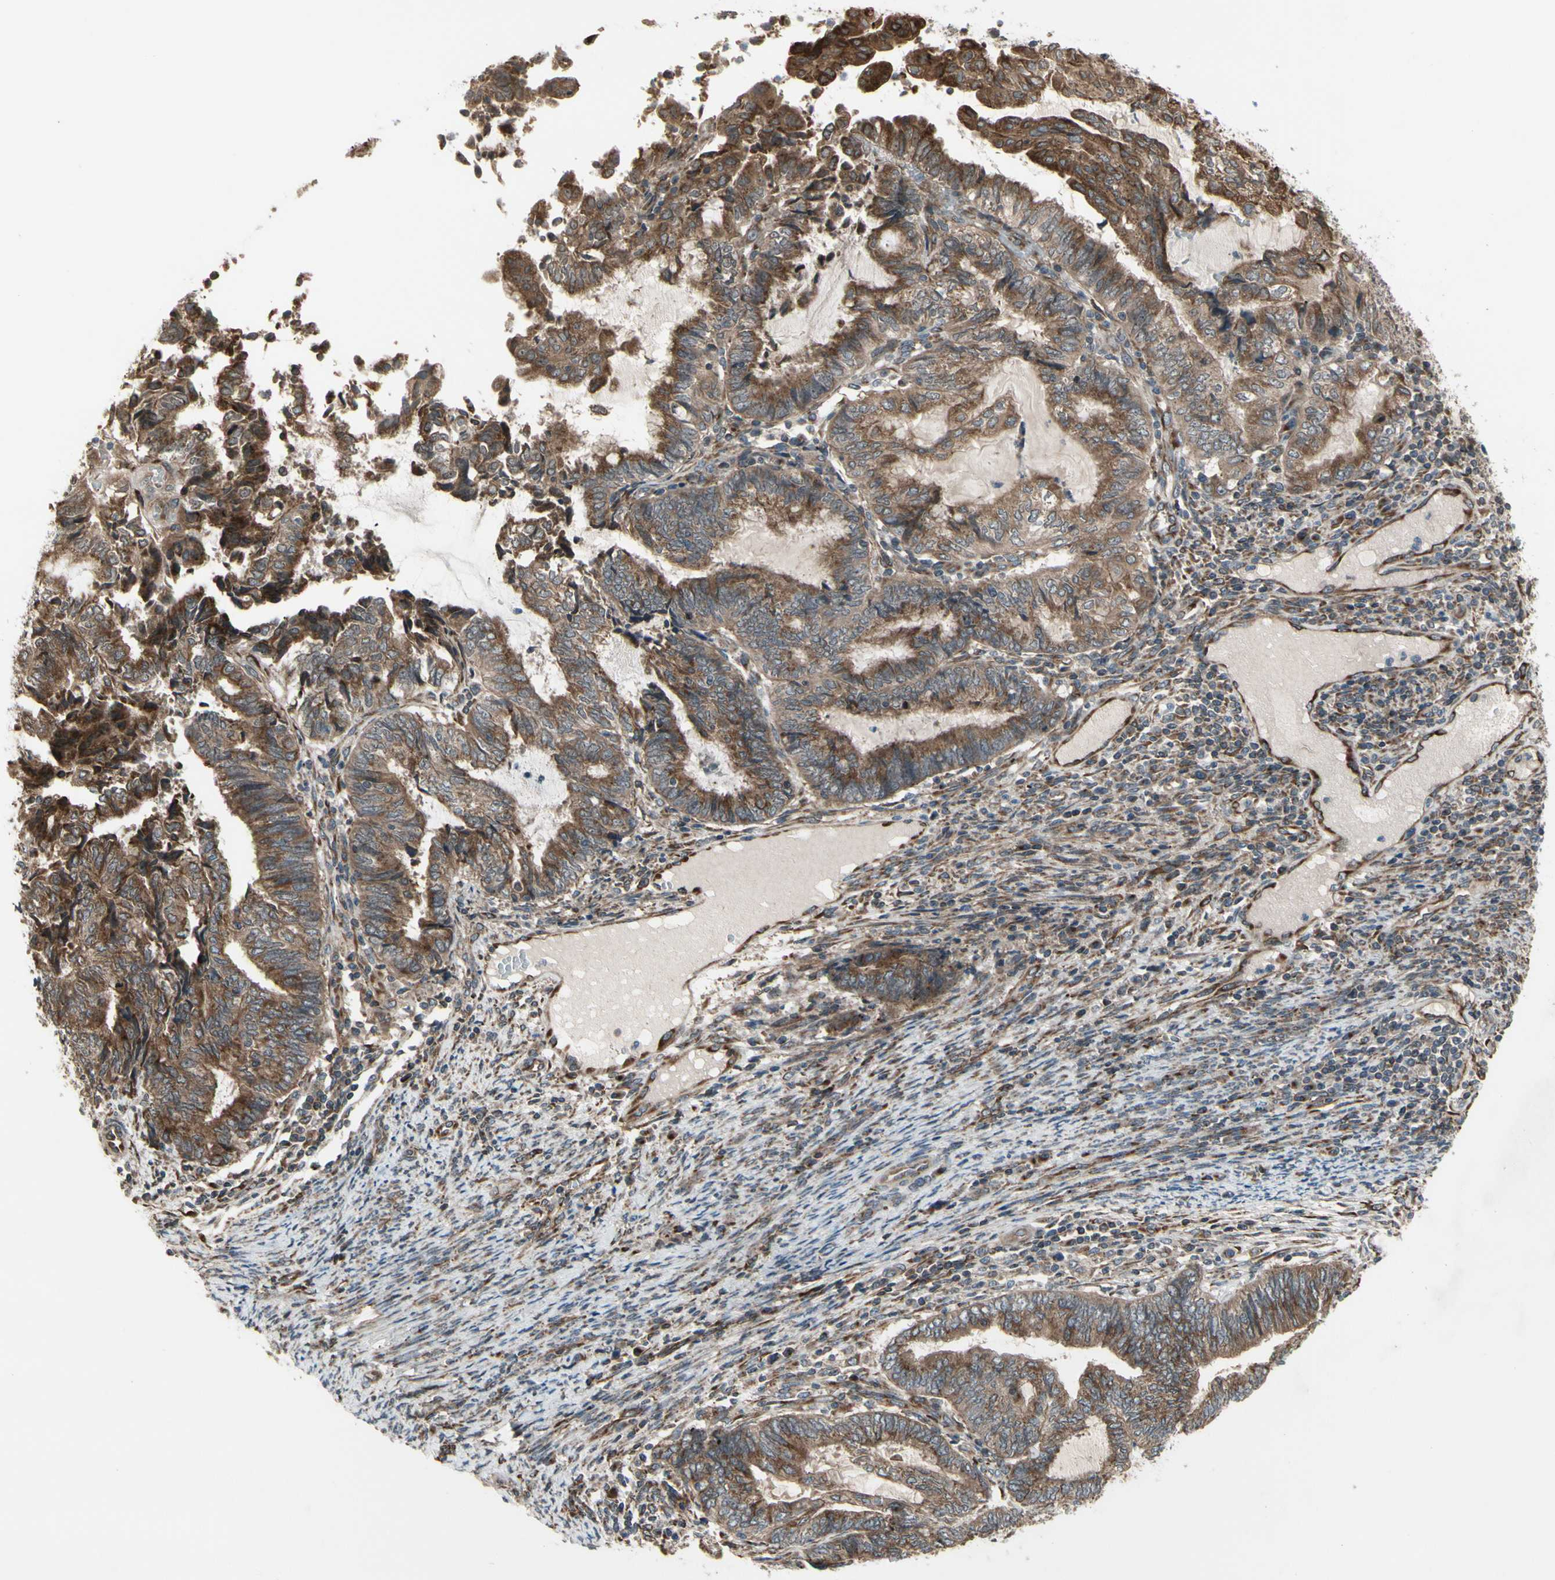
{"staining": {"intensity": "strong", "quantity": ">75%", "location": "cytoplasmic/membranous"}, "tissue": "endometrial cancer", "cell_type": "Tumor cells", "image_type": "cancer", "snomed": [{"axis": "morphology", "description": "Adenocarcinoma, NOS"}, {"axis": "topography", "description": "Uterus"}, {"axis": "topography", "description": "Endometrium"}], "caption": "The photomicrograph demonstrates staining of endometrial adenocarcinoma, revealing strong cytoplasmic/membranous protein staining (brown color) within tumor cells.", "gene": "SLC39A9", "patient": {"sex": "female", "age": 70}}